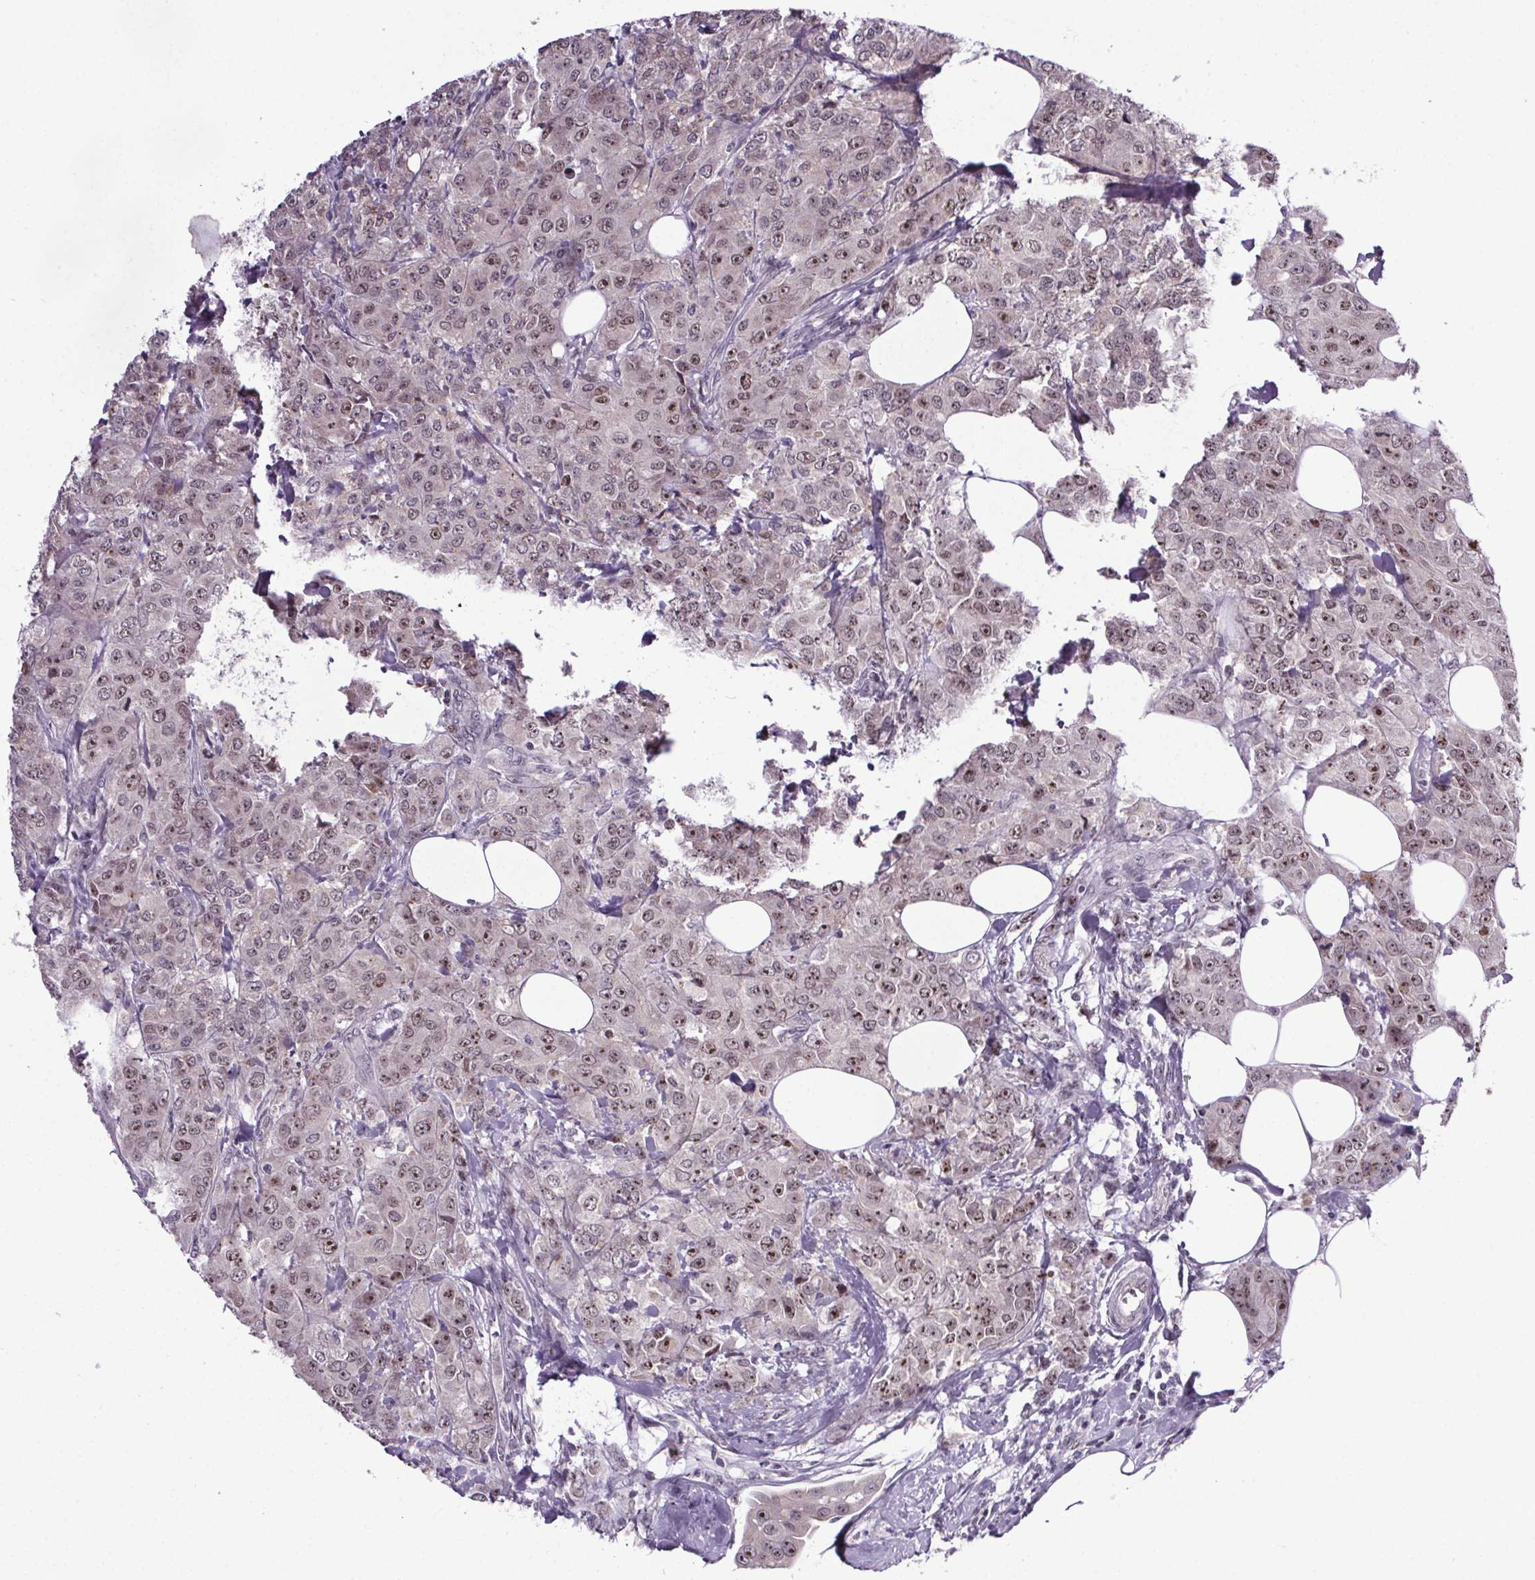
{"staining": {"intensity": "moderate", "quantity": ">75%", "location": "nuclear"}, "tissue": "breast cancer", "cell_type": "Tumor cells", "image_type": "cancer", "snomed": [{"axis": "morphology", "description": "Normal tissue, NOS"}, {"axis": "morphology", "description": "Duct carcinoma"}, {"axis": "topography", "description": "Breast"}], "caption": "Breast cancer stained with a brown dye displays moderate nuclear positive expression in approximately >75% of tumor cells.", "gene": "ATMIN", "patient": {"sex": "female", "age": 43}}